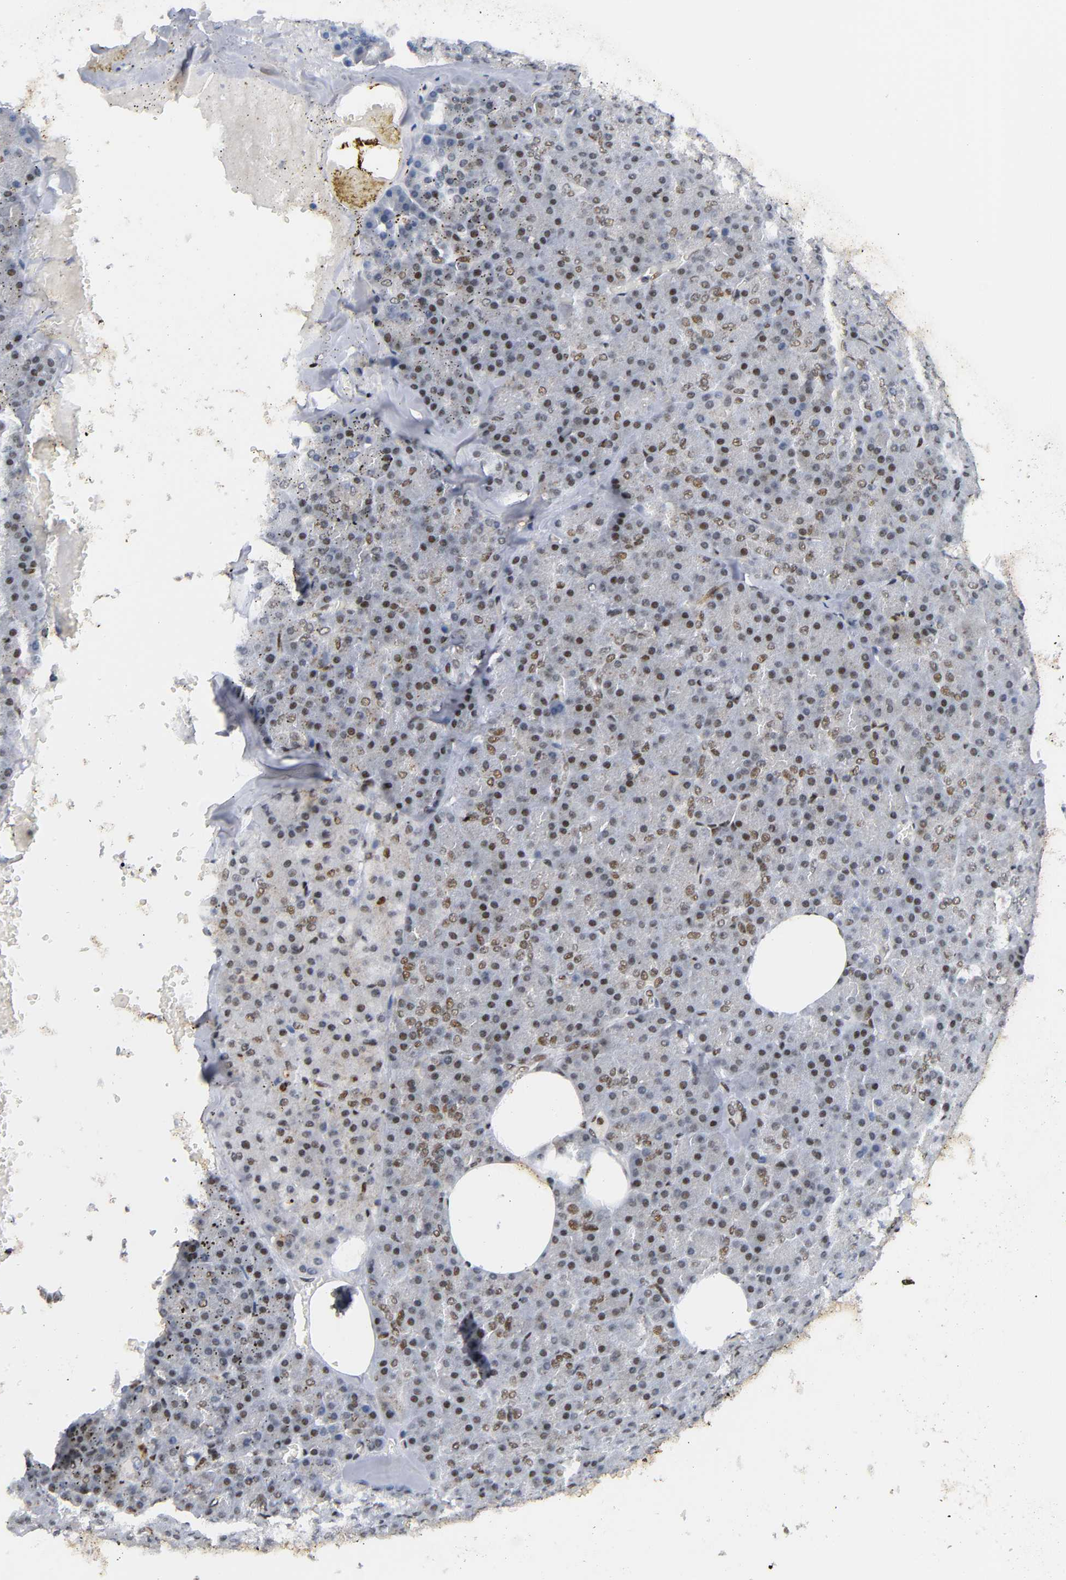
{"staining": {"intensity": "moderate", "quantity": ">75%", "location": "nuclear"}, "tissue": "pancreas", "cell_type": "Exocrine glandular cells", "image_type": "normal", "snomed": [{"axis": "morphology", "description": "Normal tissue, NOS"}, {"axis": "topography", "description": "Pancreas"}], "caption": "Pancreas stained for a protein (brown) shows moderate nuclear positive expression in about >75% of exocrine glandular cells.", "gene": "CREBBP", "patient": {"sex": "female", "age": 35}}